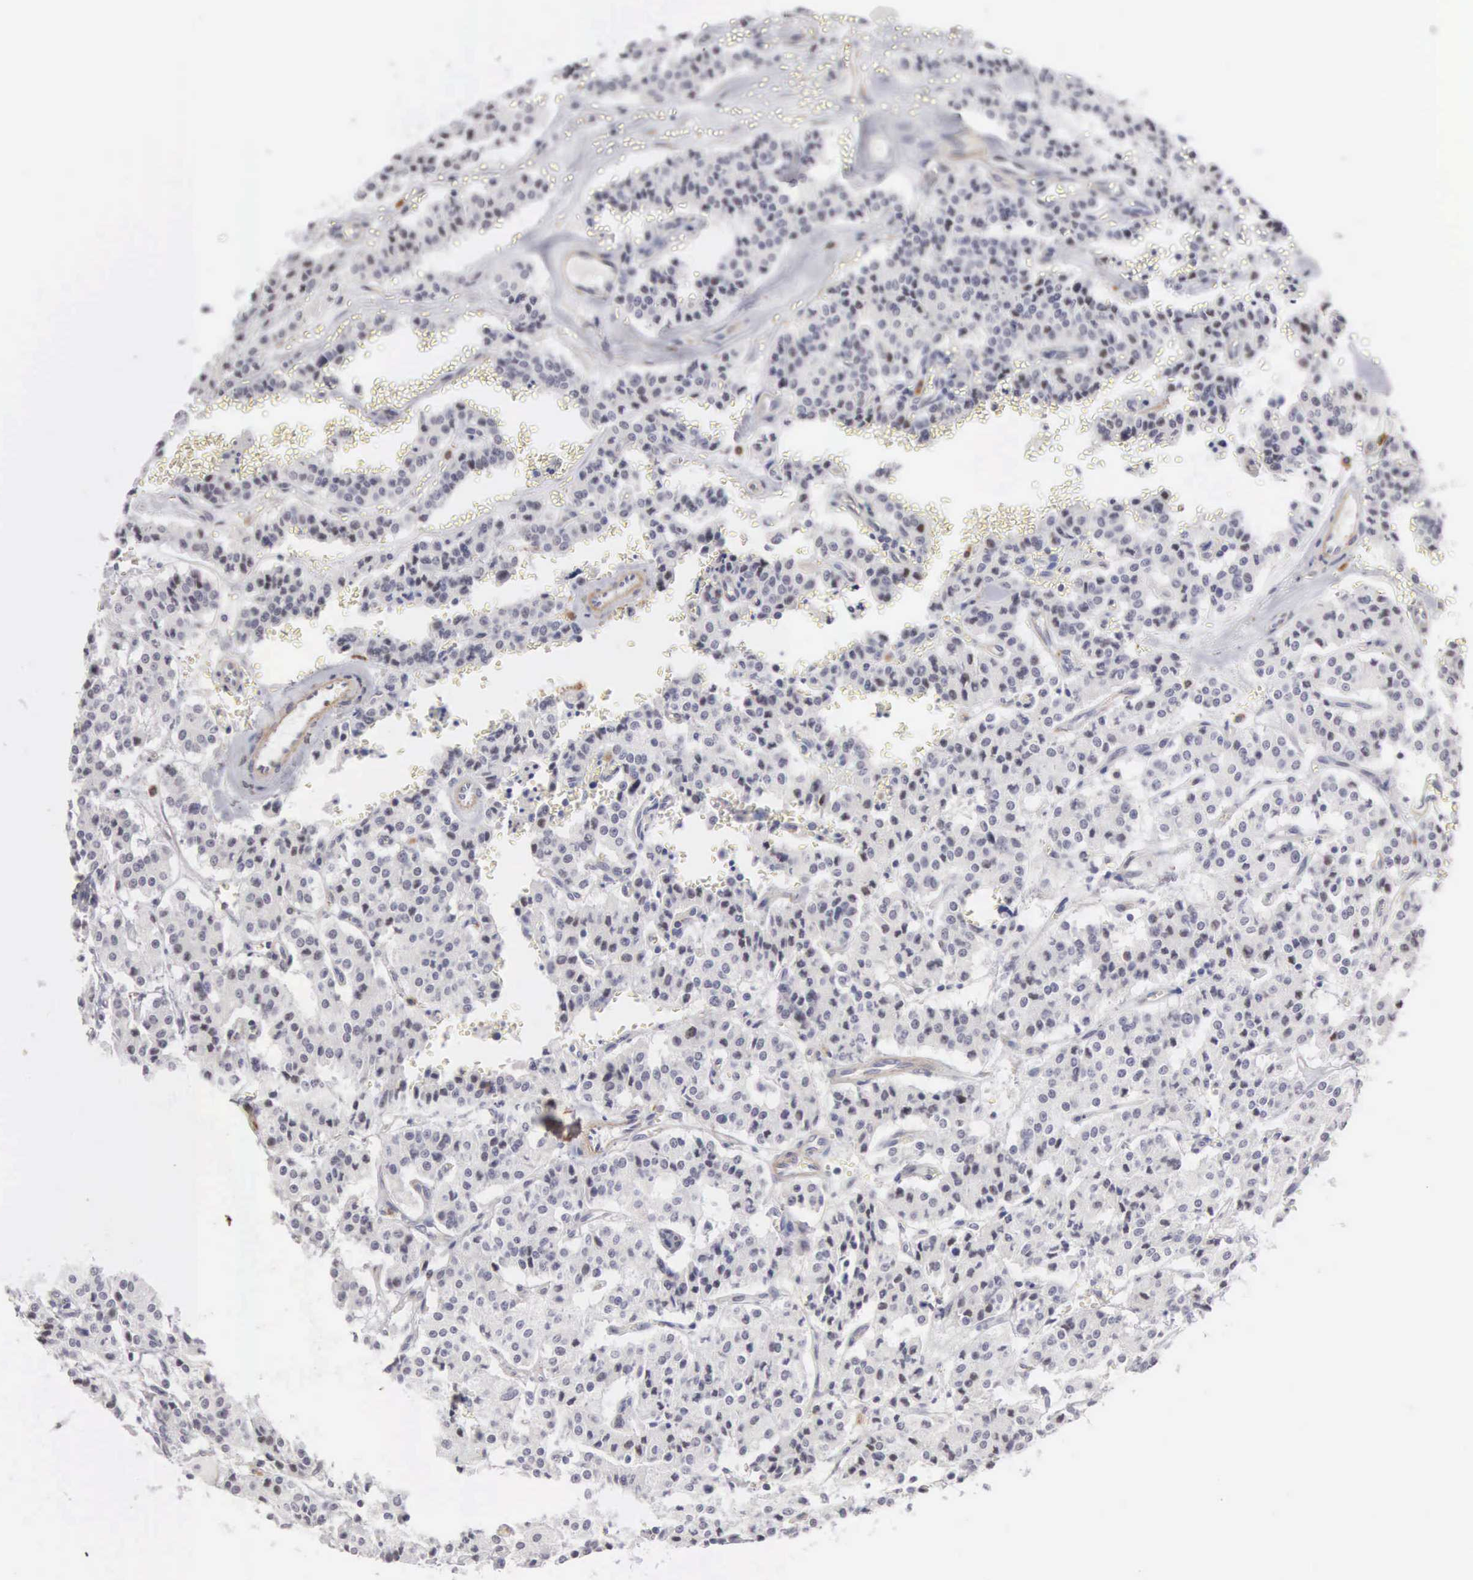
{"staining": {"intensity": "negative", "quantity": "none", "location": "none"}, "tissue": "carcinoid", "cell_type": "Tumor cells", "image_type": "cancer", "snomed": [{"axis": "morphology", "description": "Carcinoid, malignant, NOS"}, {"axis": "topography", "description": "Bronchus"}], "caption": "Immunohistochemistry image of carcinoid stained for a protein (brown), which demonstrates no staining in tumor cells.", "gene": "ELFN2", "patient": {"sex": "male", "age": 55}}